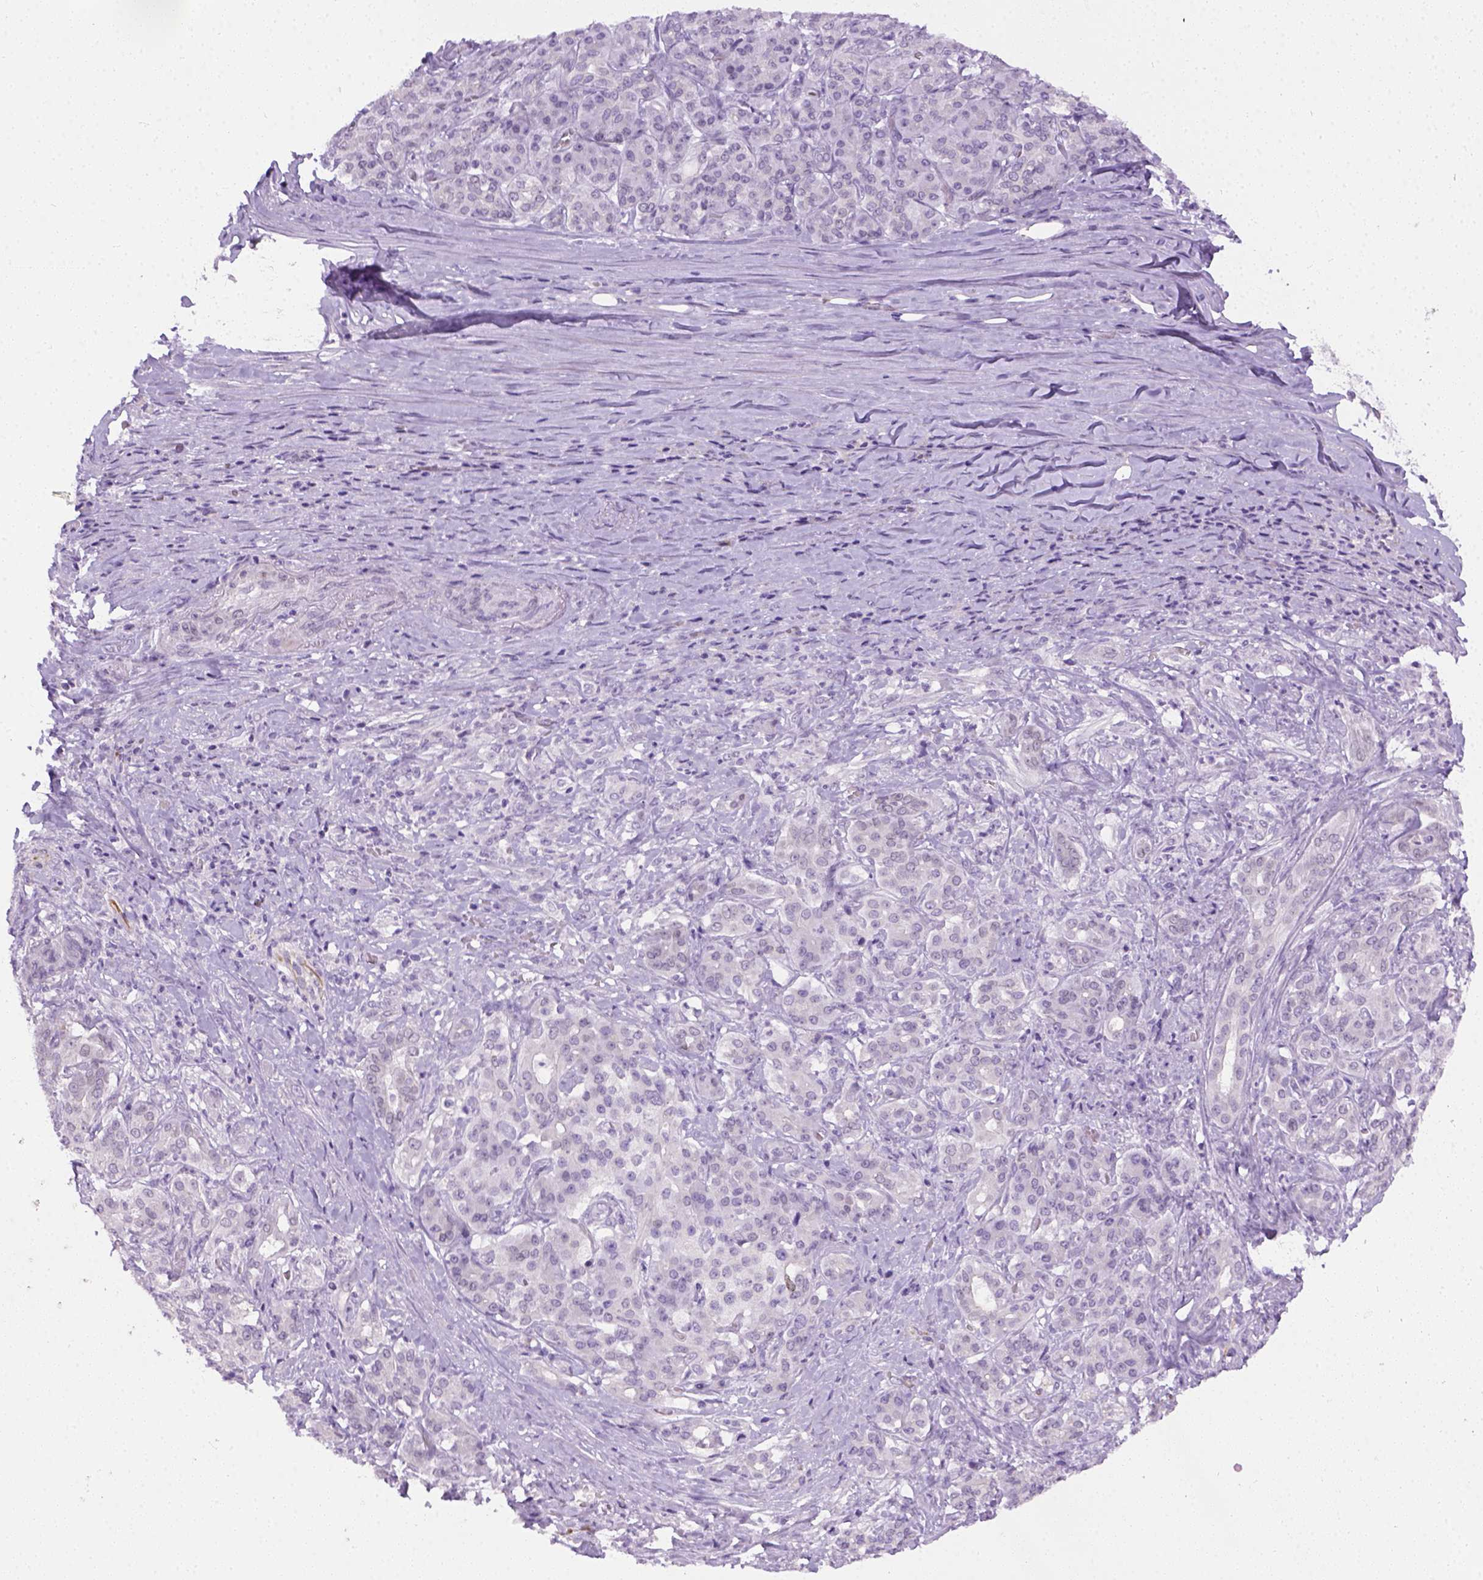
{"staining": {"intensity": "negative", "quantity": "none", "location": "none"}, "tissue": "pancreatic cancer", "cell_type": "Tumor cells", "image_type": "cancer", "snomed": [{"axis": "morphology", "description": "Normal tissue, NOS"}, {"axis": "morphology", "description": "Inflammation, NOS"}, {"axis": "morphology", "description": "Adenocarcinoma, NOS"}, {"axis": "topography", "description": "Pancreas"}], "caption": "This image is of pancreatic cancer stained with IHC to label a protein in brown with the nuclei are counter-stained blue. There is no staining in tumor cells.", "gene": "FAM184B", "patient": {"sex": "male", "age": 57}}